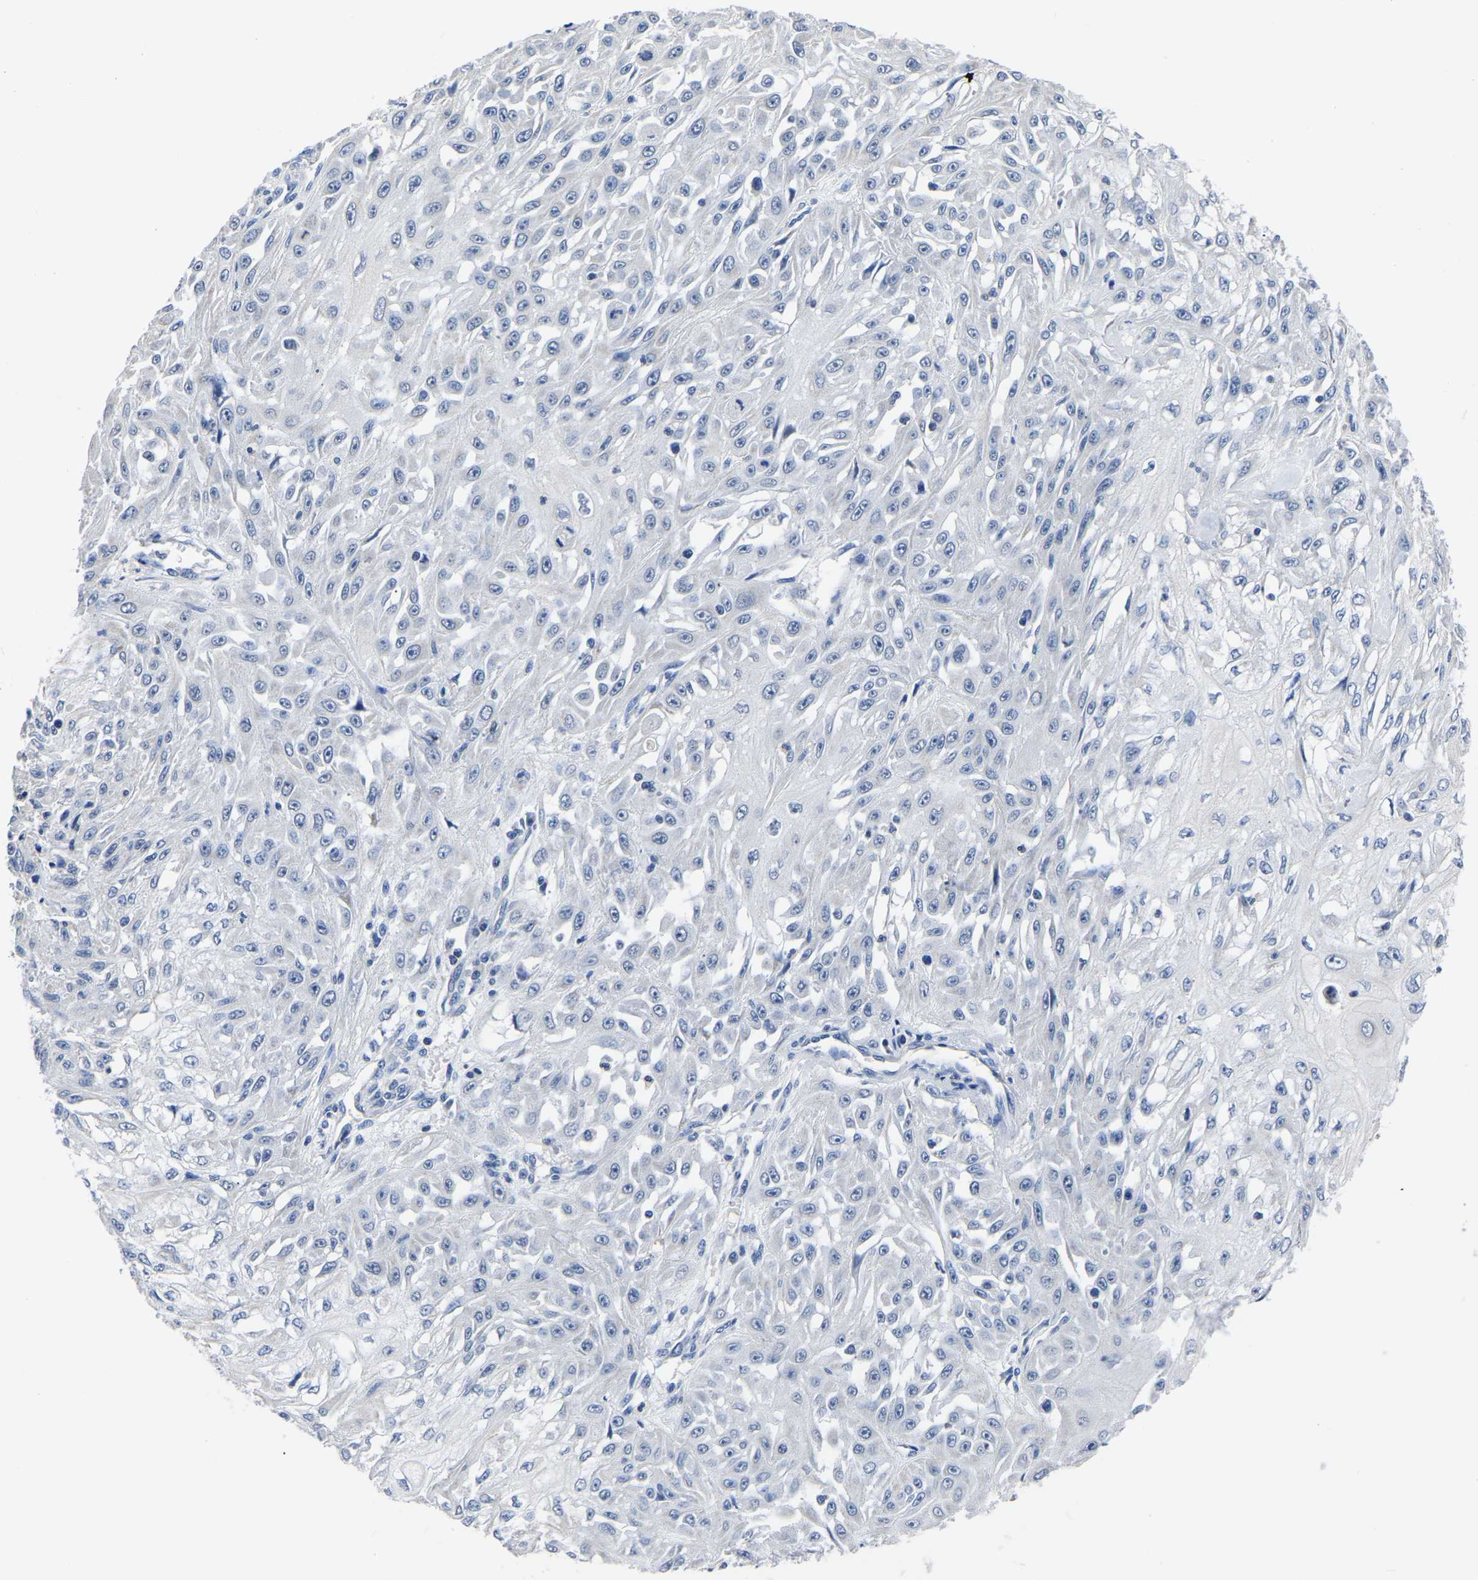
{"staining": {"intensity": "negative", "quantity": "none", "location": "none"}, "tissue": "skin cancer", "cell_type": "Tumor cells", "image_type": "cancer", "snomed": [{"axis": "morphology", "description": "Squamous cell carcinoma, NOS"}, {"axis": "morphology", "description": "Squamous cell carcinoma, metastatic, NOS"}, {"axis": "topography", "description": "Skin"}, {"axis": "topography", "description": "Lymph node"}], "caption": "This is an immunohistochemistry micrograph of metastatic squamous cell carcinoma (skin). There is no staining in tumor cells.", "gene": "FGD5", "patient": {"sex": "male", "age": 75}}